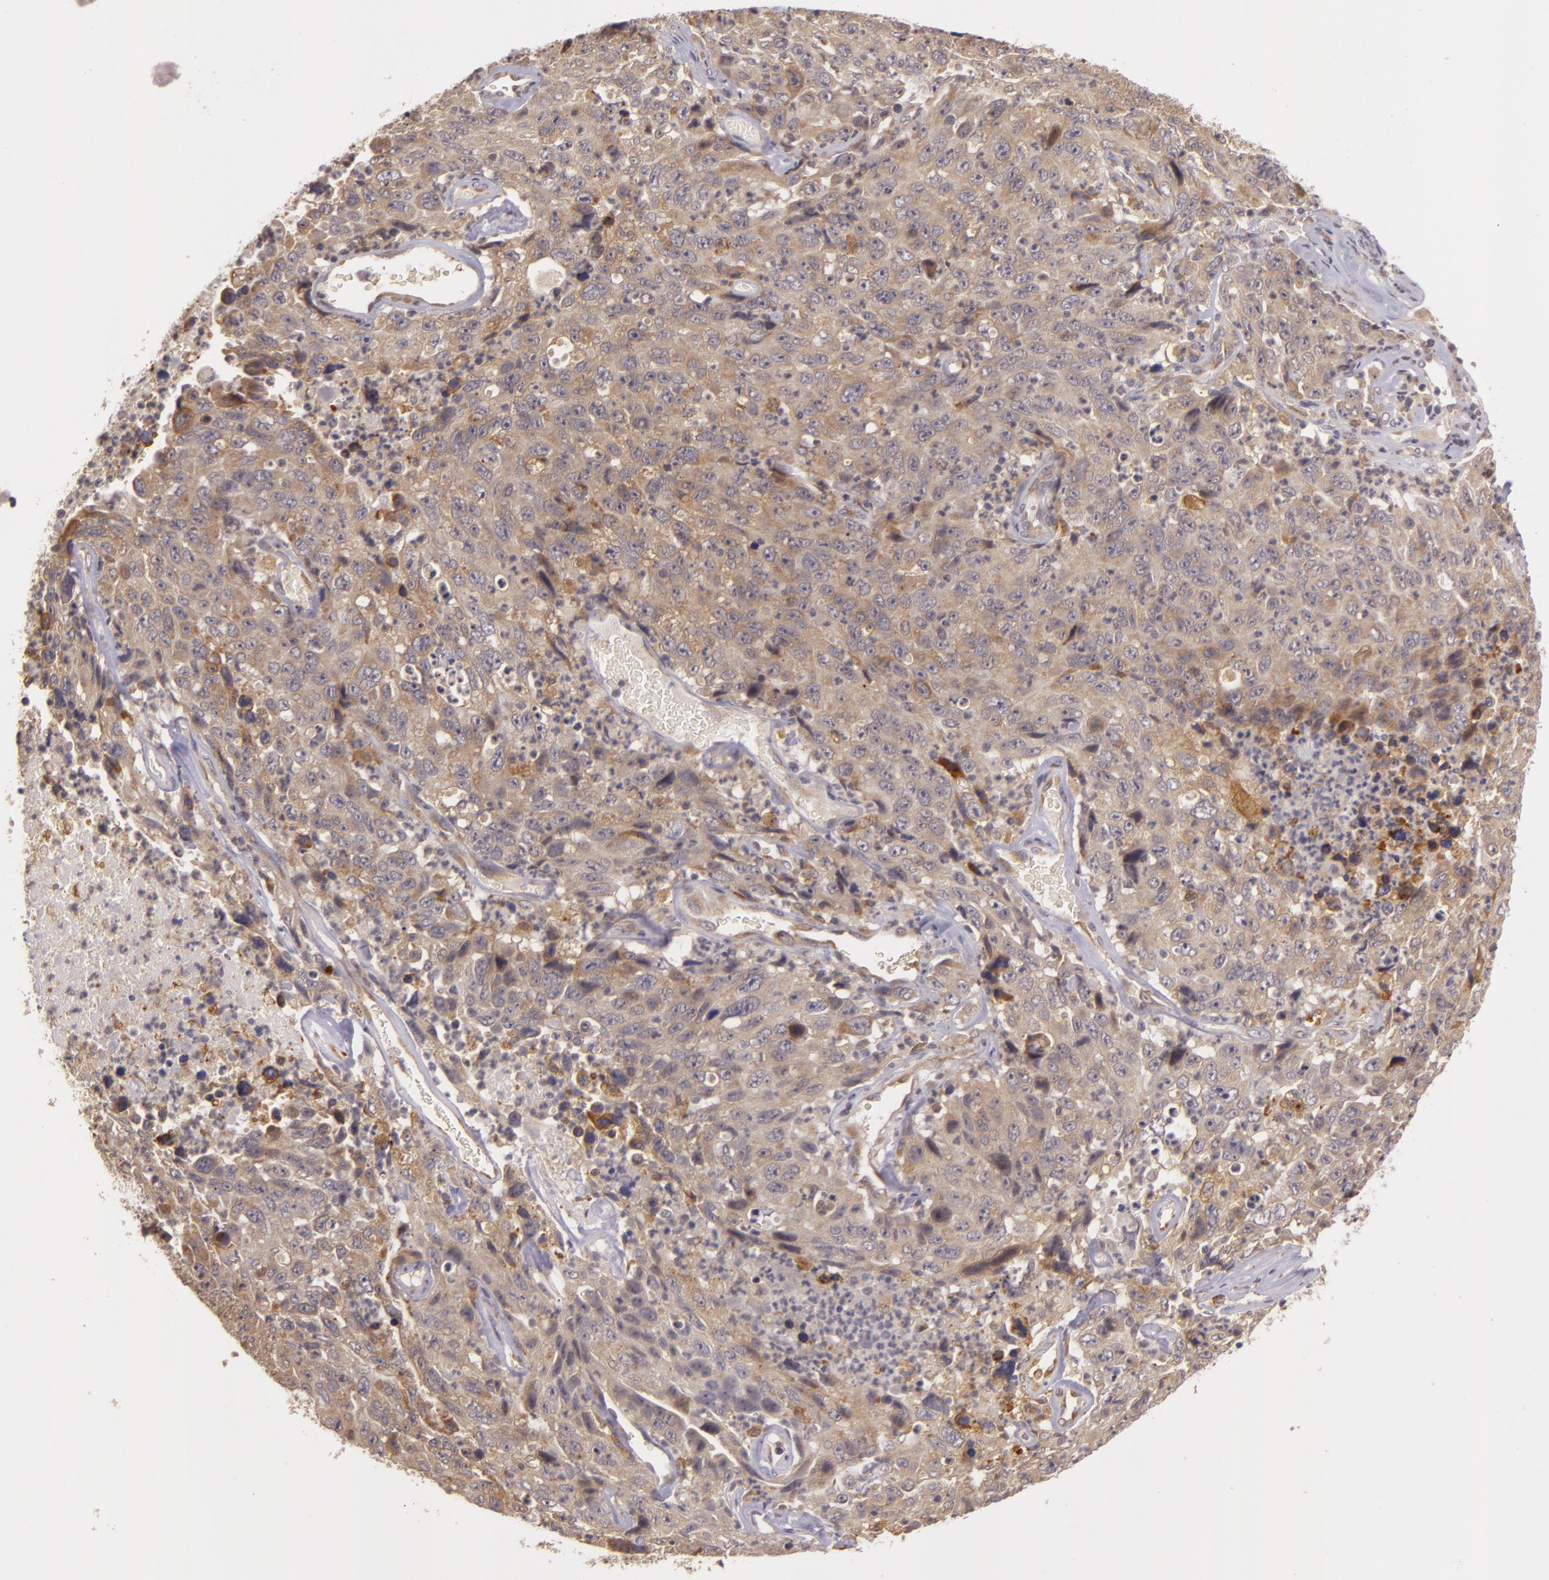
{"staining": {"intensity": "weak", "quantity": ">75%", "location": "cytoplasmic/membranous"}, "tissue": "lung cancer", "cell_type": "Tumor cells", "image_type": "cancer", "snomed": [{"axis": "morphology", "description": "Squamous cell carcinoma, NOS"}, {"axis": "topography", "description": "Lung"}], "caption": "Immunohistochemistry (DAB) staining of human squamous cell carcinoma (lung) reveals weak cytoplasmic/membranous protein expression in approximately >75% of tumor cells.", "gene": "PPP1R3F", "patient": {"sex": "male", "age": 64}}